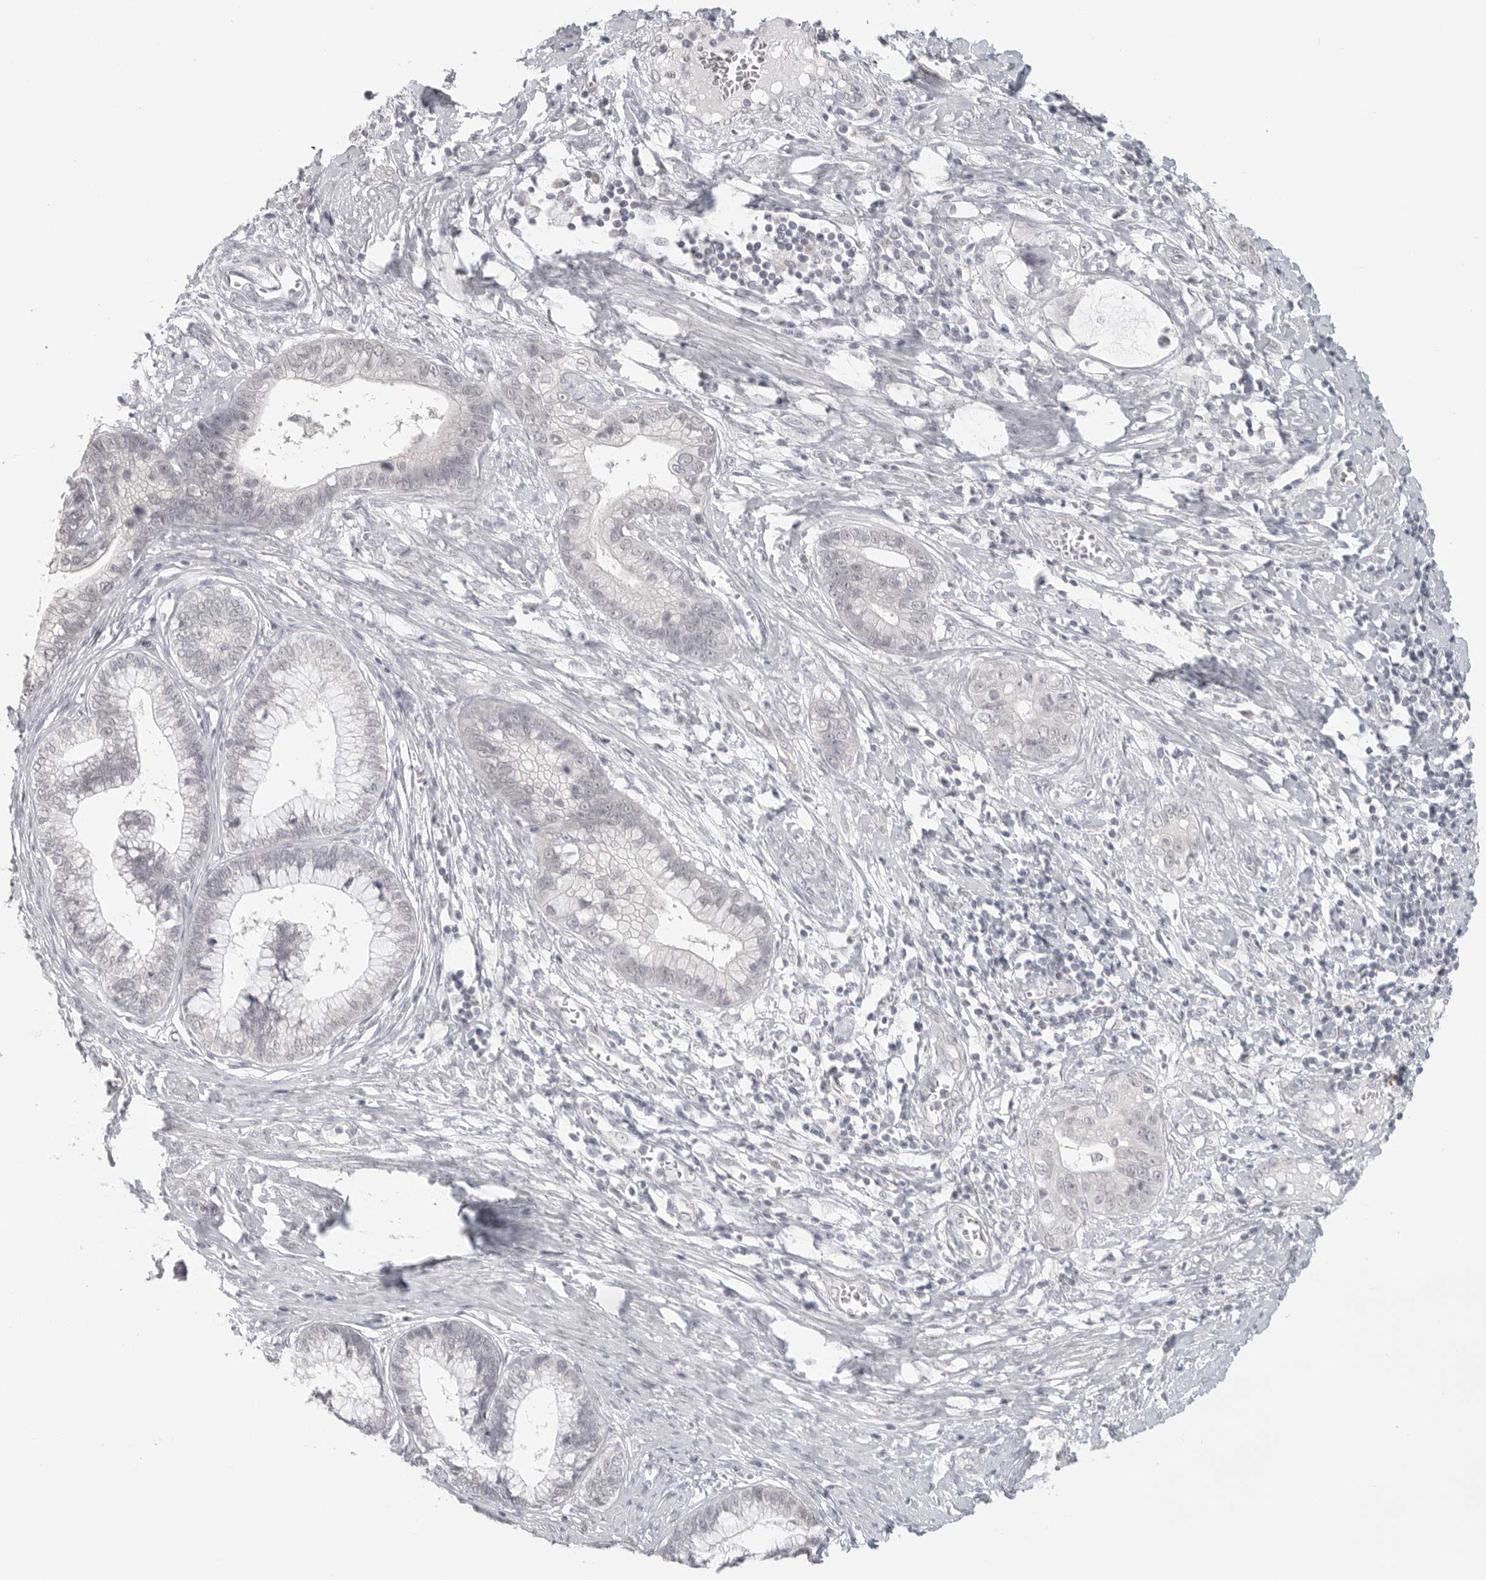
{"staining": {"intensity": "negative", "quantity": "none", "location": "none"}, "tissue": "cervical cancer", "cell_type": "Tumor cells", "image_type": "cancer", "snomed": [{"axis": "morphology", "description": "Adenocarcinoma, NOS"}, {"axis": "topography", "description": "Cervix"}], "caption": "Tumor cells show no significant protein positivity in cervical adenocarcinoma.", "gene": "KLK11", "patient": {"sex": "female", "age": 44}}